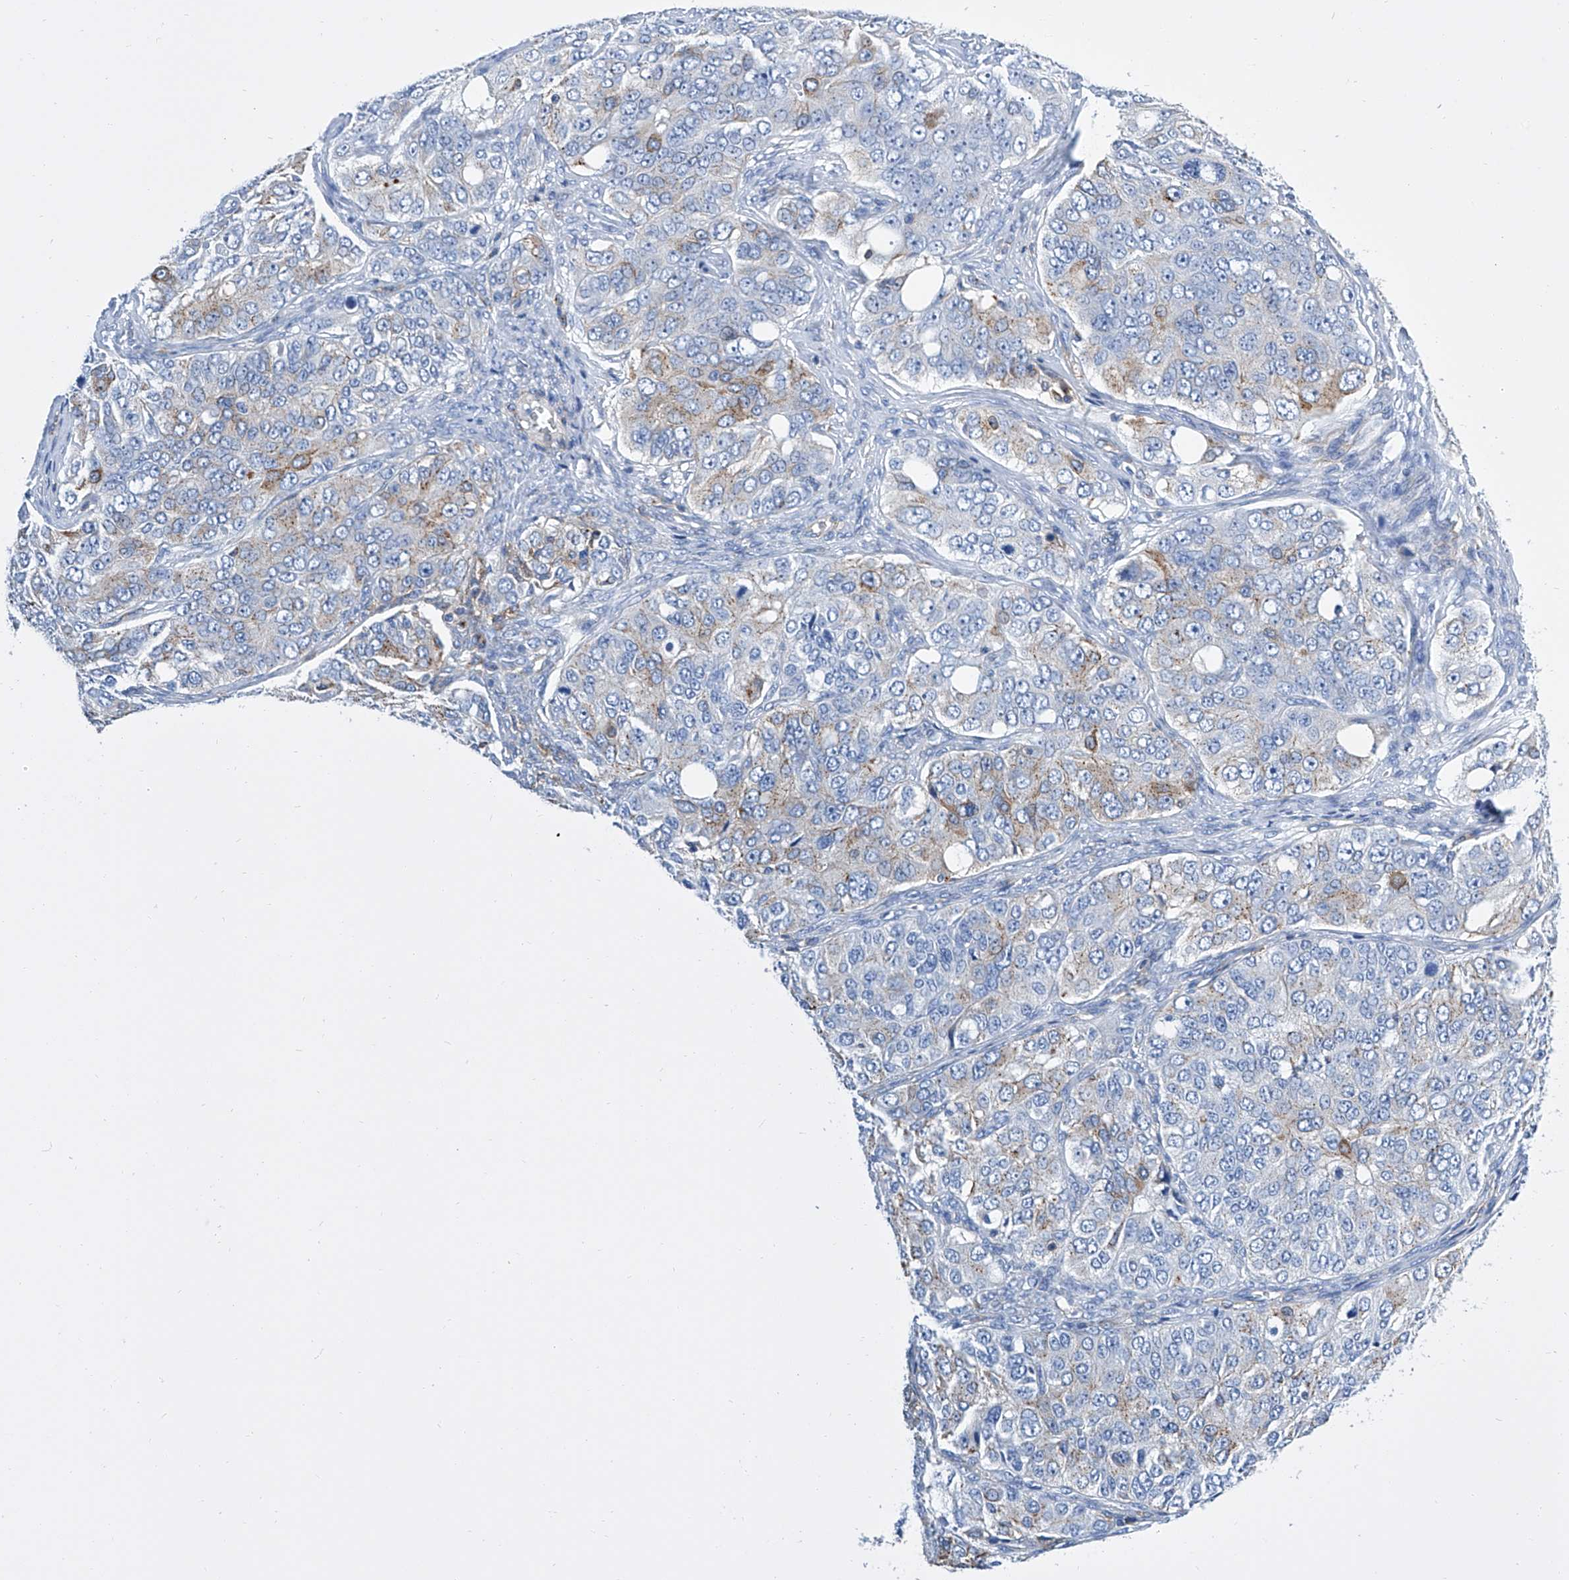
{"staining": {"intensity": "weak", "quantity": "<25%", "location": "cytoplasmic/membranous"}, "tissue": "ovarian cancer", "cell_type": "Tumor cells", "image_type": "cancer", "snomed": [{"axis": "morphology", "description": "Carcinoma, endometroid"}, {"axis": "topography", "description": "Ovary"}], "caption": "Tumor cells show no significant staining in ovarian endometroid carcinoma. (DAB immunohistochemistry (IHC) visualized using brightfield microscopy, high magnification).", "gene": "GPT", "patient": {"sex": "female", "age": 51}}